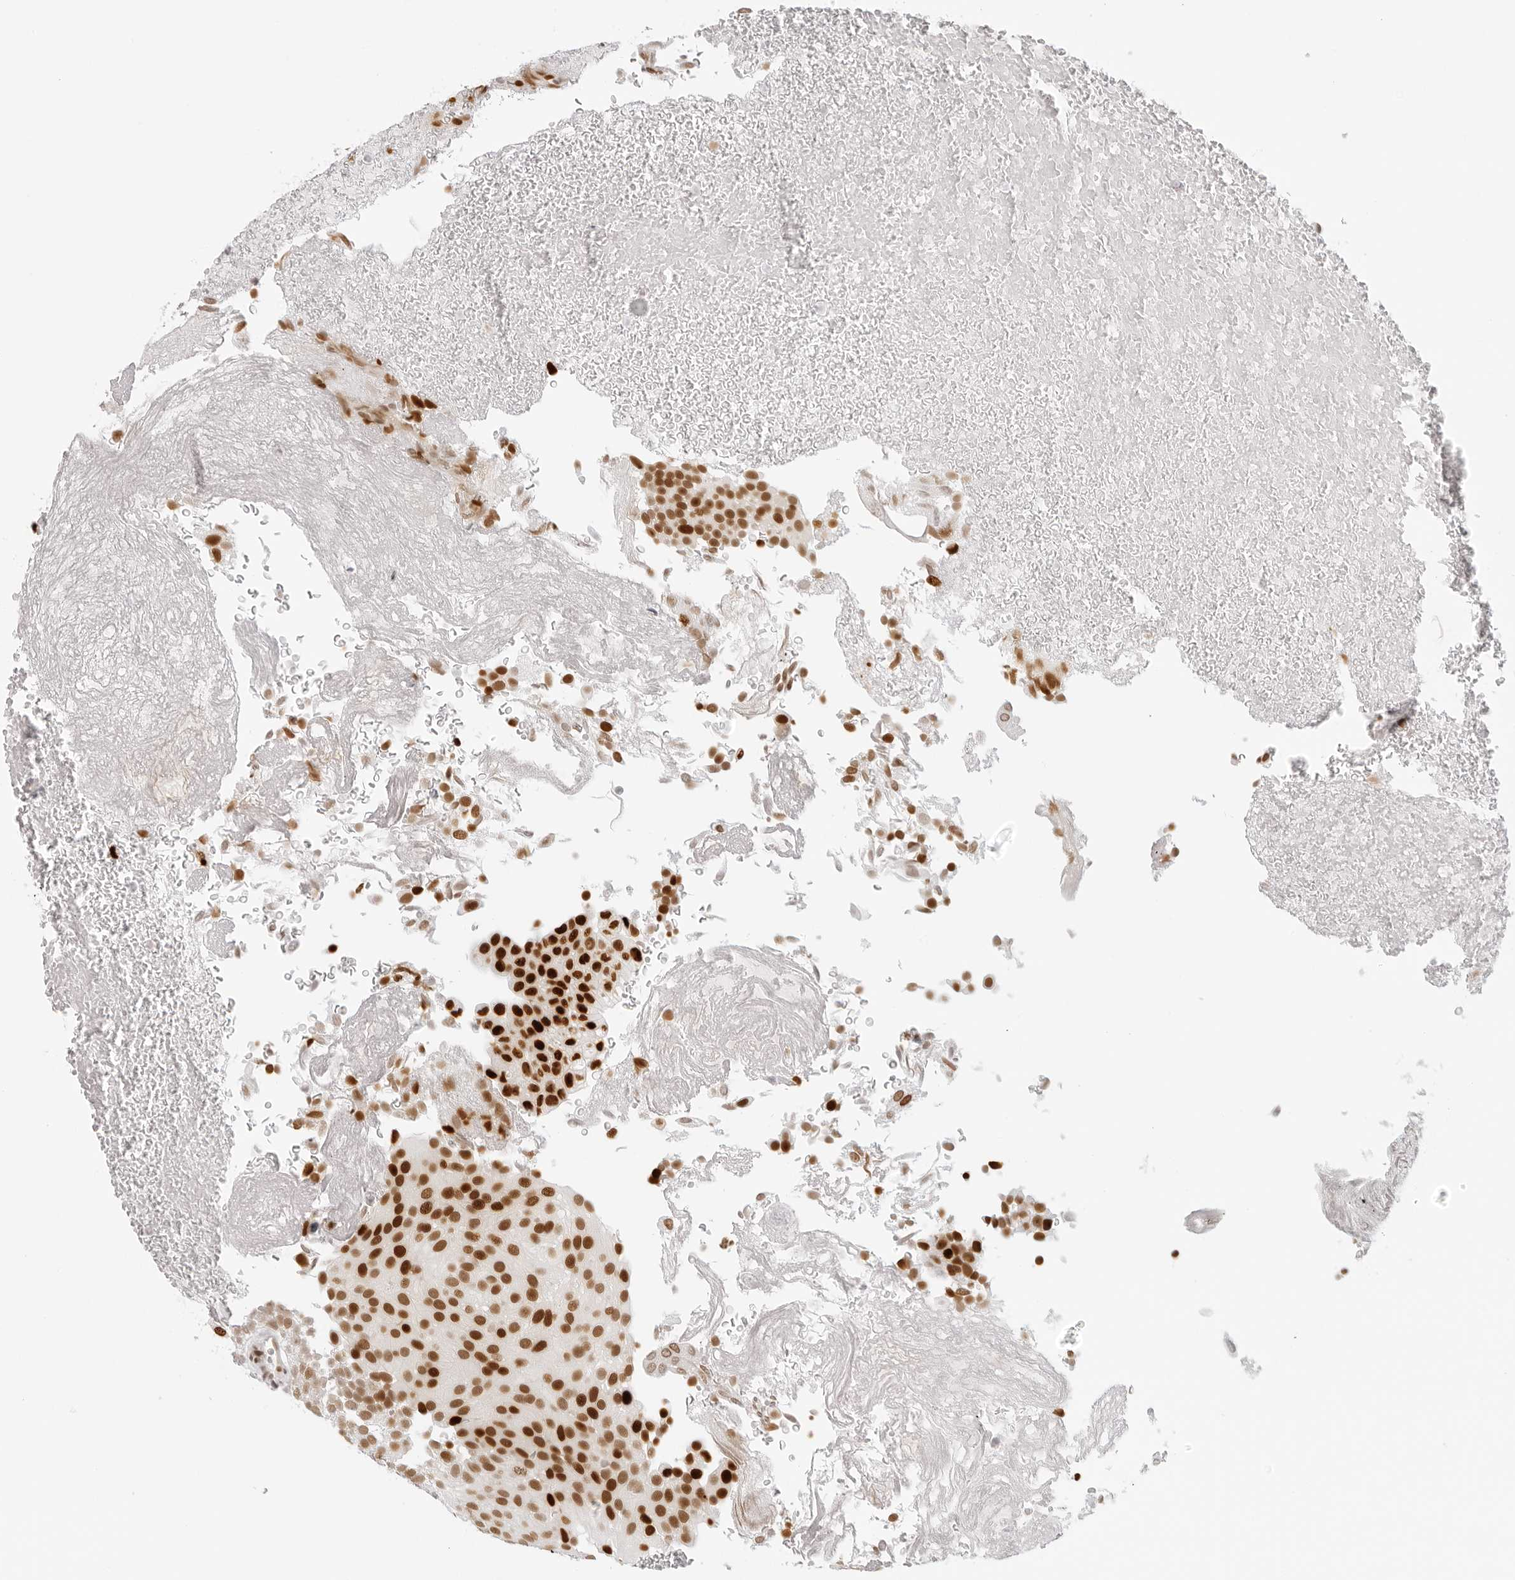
{"staining": {"intensity": "strong", "quantity": ">75%", "location": "nuclear"}, "tissue": "urothelial cancer", "cell_type": "Tumor cells", "image_type": "cancer", "snomed": [{"axis": "morphology", "description": "Urothelial carcinoma, Low grade"}, {"axis": "topography", "description": "Urinary bladder"}], "caption": "An image showing strong nuclear expression in approximately >75% of tumor cells in low-grade urothelial carcinoma, as visualized by brown immunohistochemical staining.", "gene": "RCC1", "patient": {"sex": "male", "age": 78}}